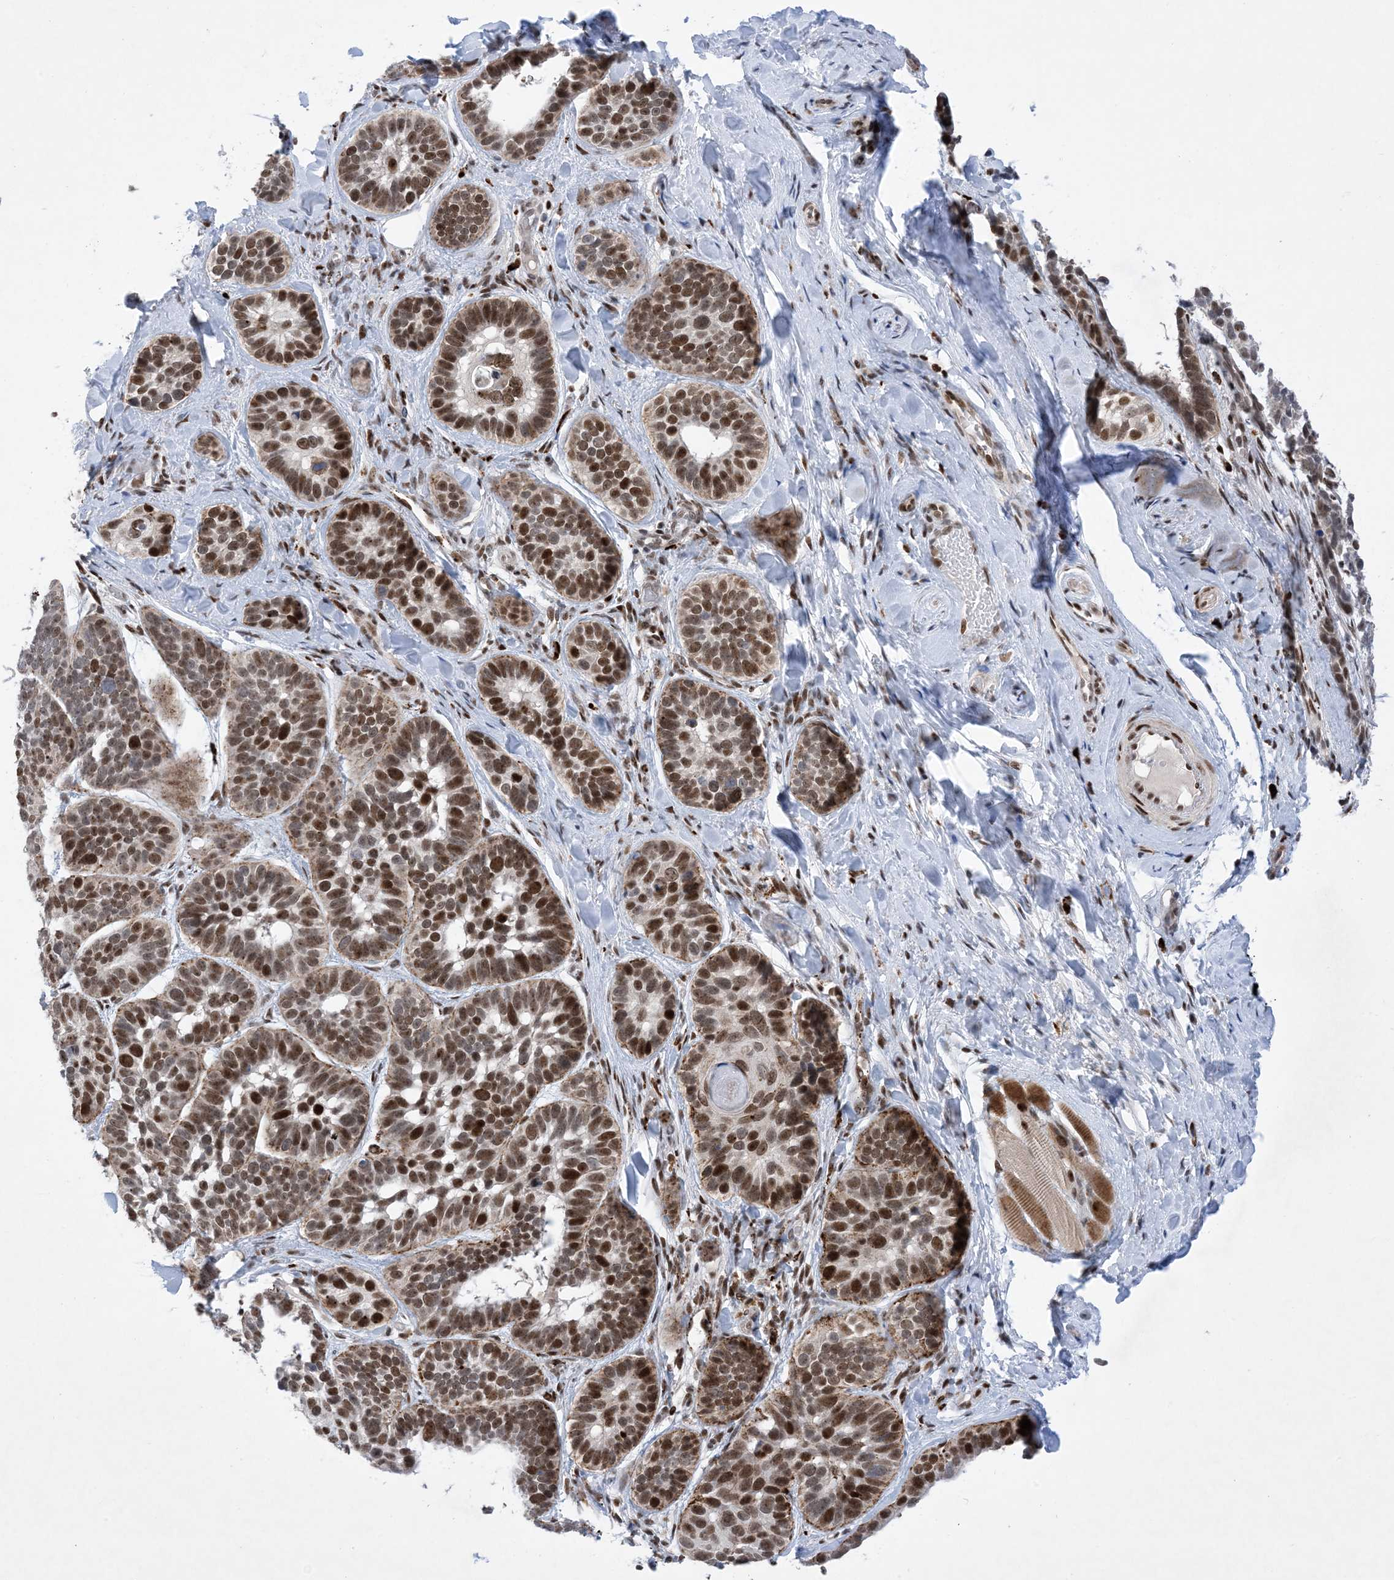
{"staining": {"intensity": "moderate", "quantity": ">75%", "location": "nuclear"}, "tissue": "skin cancer", "cell_type": "Tumor cells", "image_type": "cancer", "snomed": [{"axis": "morphology", "description": "Basal cell carcinoma"}, {"axis": "topography", "description": "Skin"}], "caption": "Immunohistochemical staining of human skin cancer (basal cell carcinoma) reveals medium levels of moderate nuclear protein staining in approximately >75% of tumor cells.", "gene": "TSPYL1", "patient": {"sex": "male", "age": 62}}